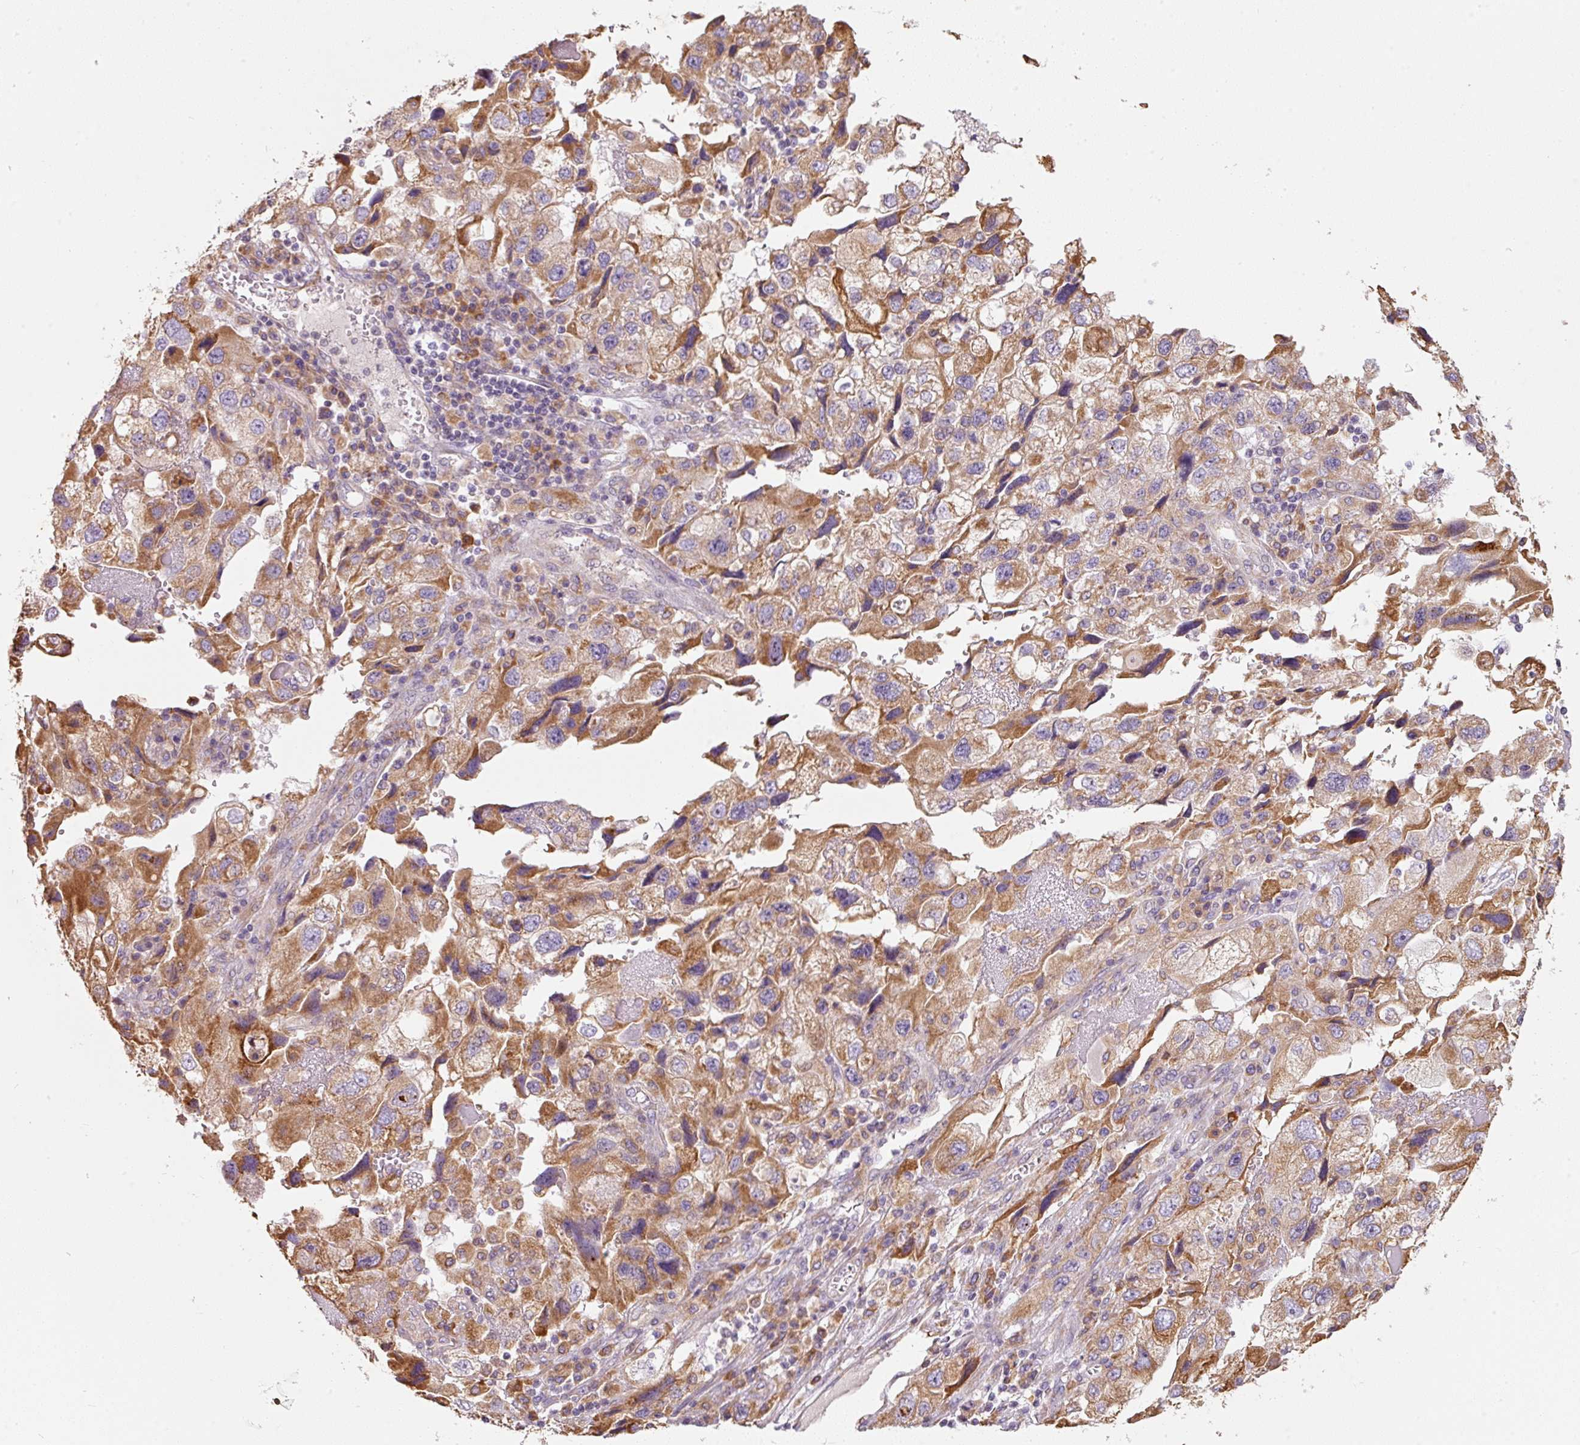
{"staining": {"intensity": "moderate", "quantity": ">75%", "location": "cytoplasmic/membranous"}, "tissue": "endometrial cancer", "cell_type": "Tumor cells", "image_type": "cancer", "snomed": [{"axis": "morphology", "description": "Adenocarcinoma, NOS"}, {"axis": "topography", "description": "Endometrium"}], "caption": "Immunohistochemistry photomicrograph of neoplastic tissue: human adenocarcinoma (endometrial) stained using immunohistochemistry shows medium levels of moderate protein expression localized specifically in the cytoplasmic/membranous of tumor cells, appearing as a cytoplasmic/membranous brown color.", "gene": "MORN4", "patient": {"sex": "female", "age": 49}}